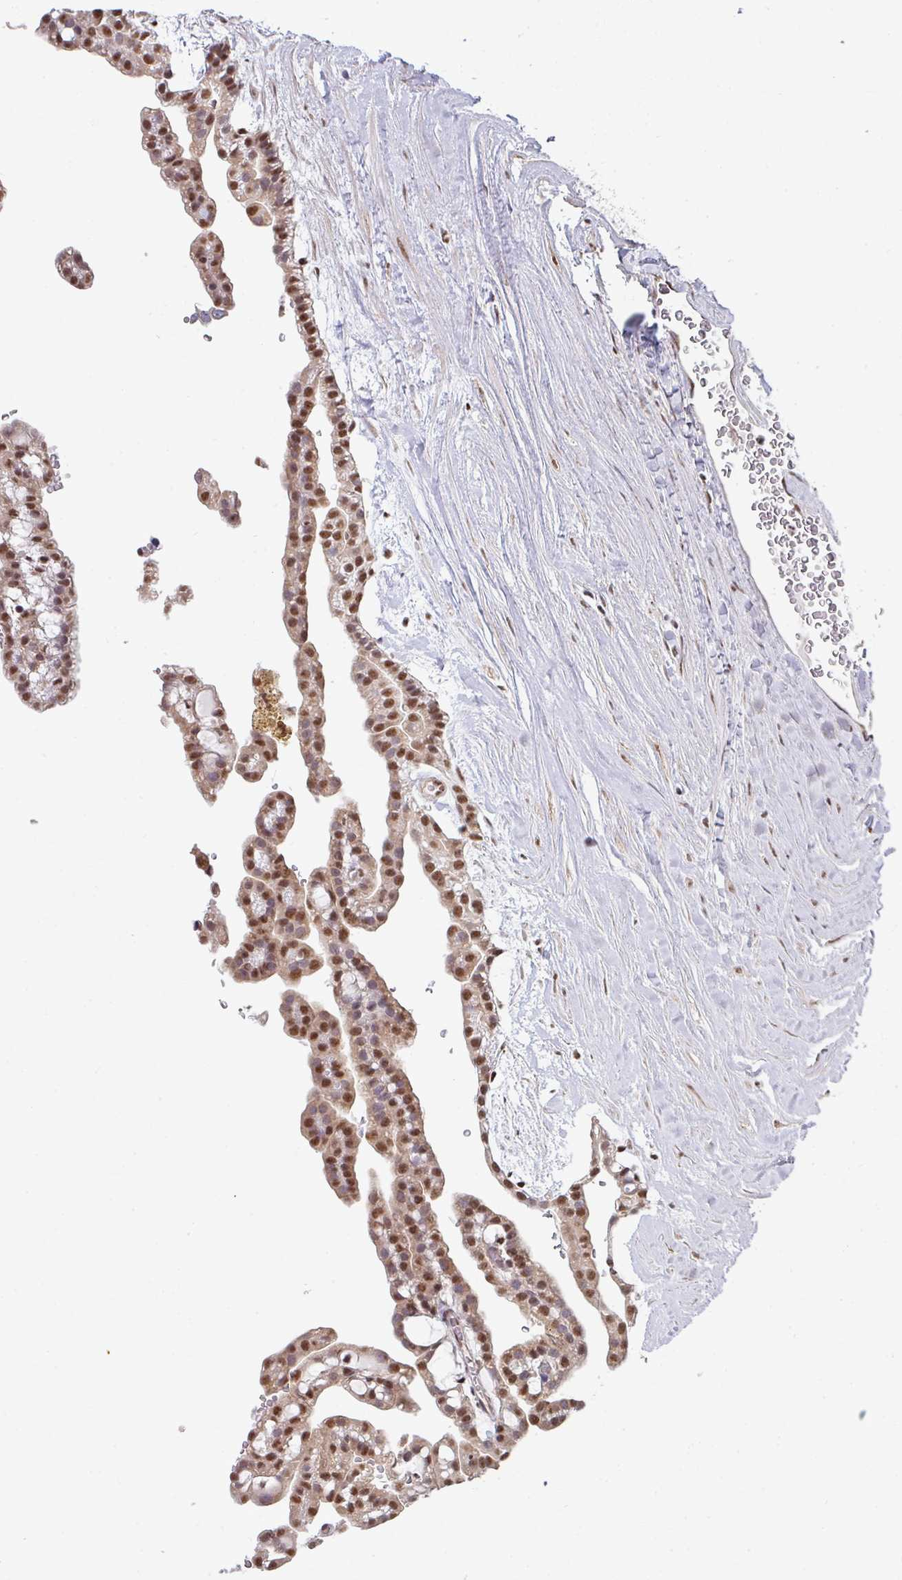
{"staining": {"intensity": "strong", "quantity": ">75%", "location": "nuclear"}, "tissue": "renal cancer", "cell_type": "Tumor cells", "image_type": "cancer", "snomed": [{"axis": "morphology", "description": "Adenocarcinoma, NOS"}, {"axis": "topography", "description": "Kidney"}], "caption": "Renal adenocarcinoma stained for a protein (brown) shows strong nuclear positive positivity in about >75% of tumor cells.", "gene": "TMED5", "patient": {"sex": "male", "age": 63}}